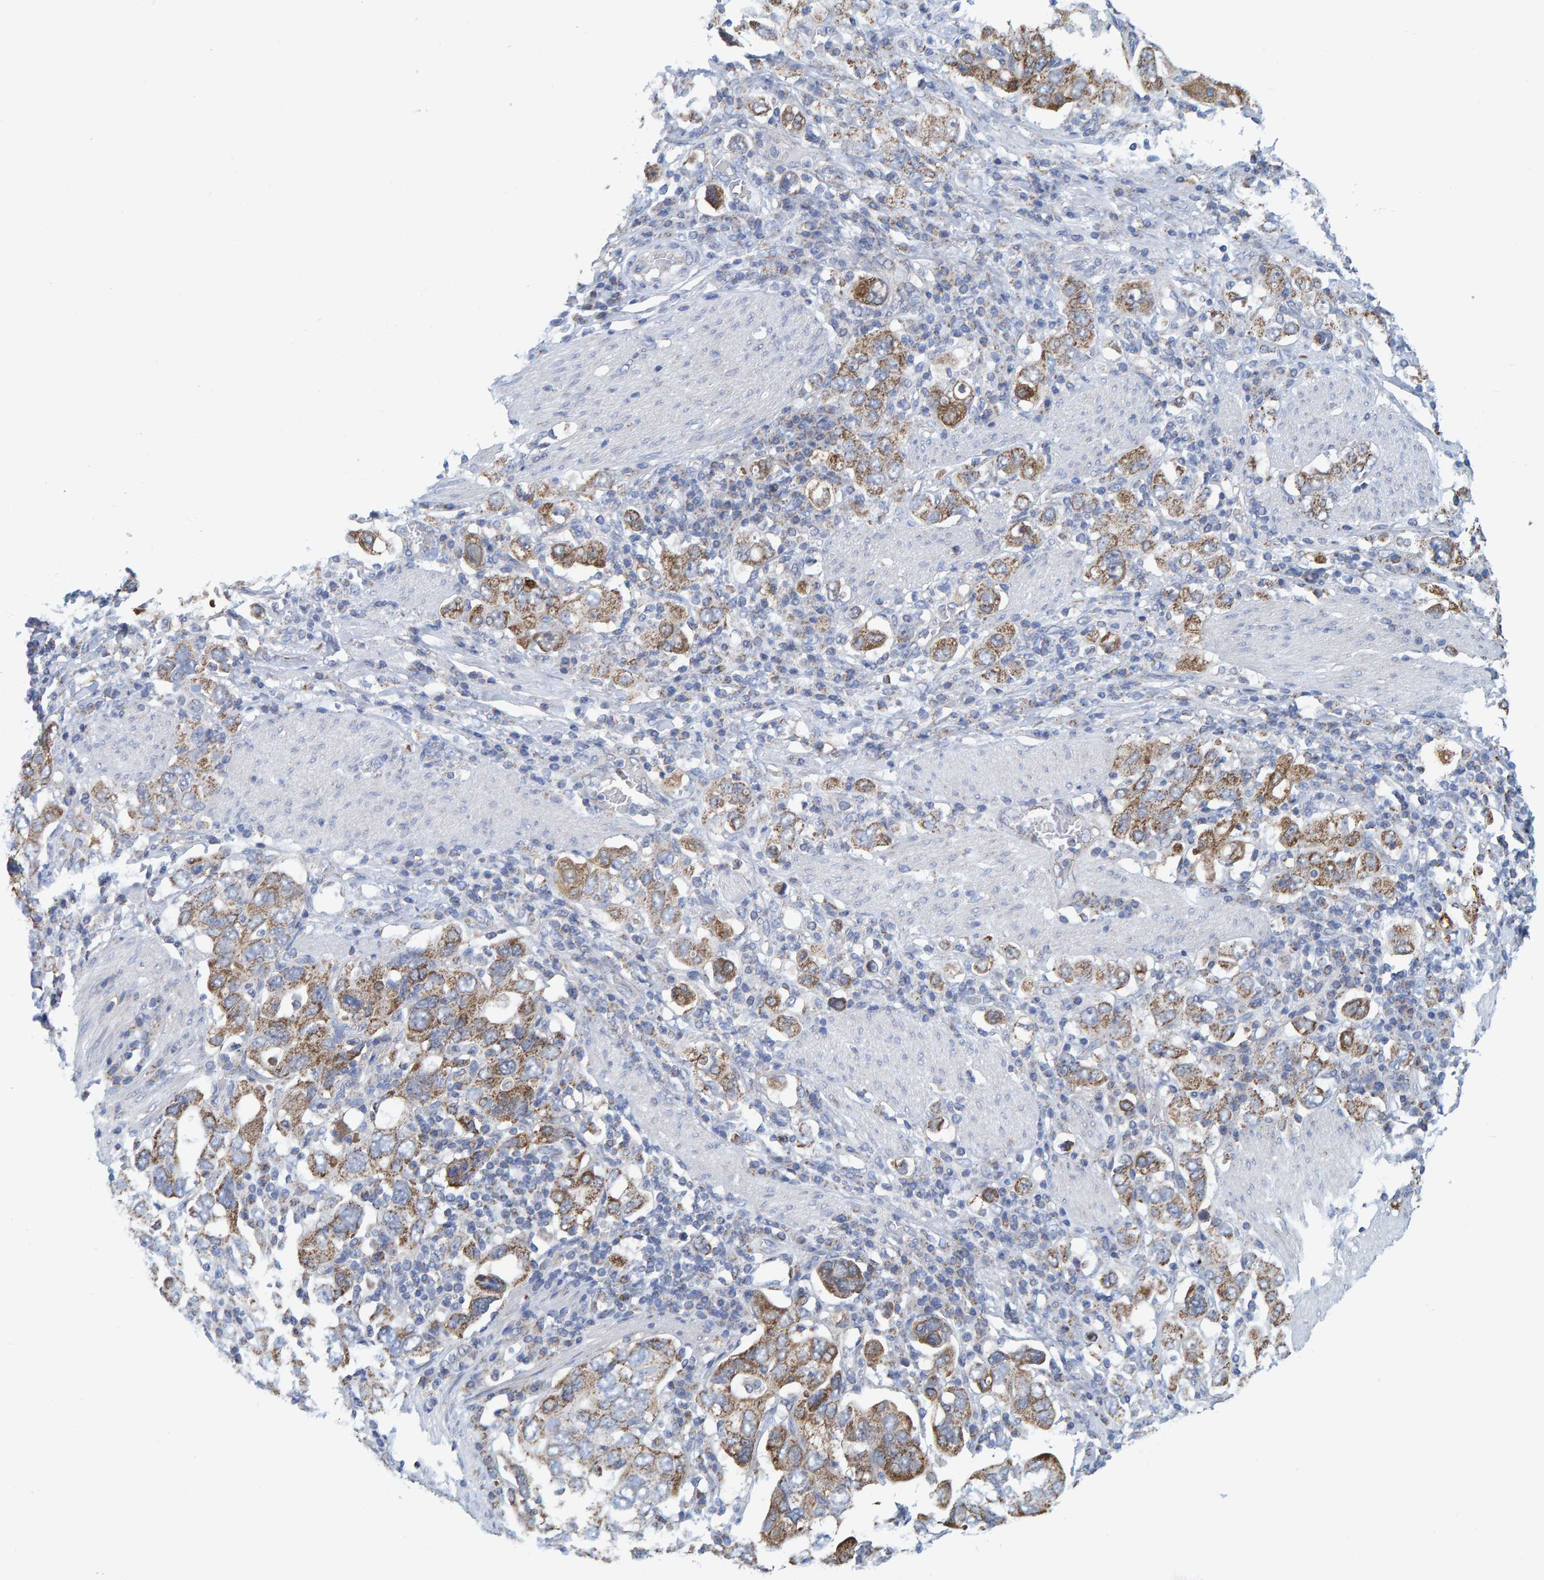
{"staining": {"intensity": "moderate", "quantity": ">75%", "location": "cytoplasmic/membranous"}, "tissue": "stomach cancer", "cell_type": "Tumor cells", "image_type": "cancer", "snomed": [{"axis": "morphology", "description": "Adenocarcinoma, NOS"}, {"axis": "topography", "description": "Stomach, upper"}], "caption": "The immunohistochemical stain highlights moderate cytoplasmic/membranous expression in tumor cells of stomach adenocarcinoma tissue.", "gene": "MRPS7", "patient": {"sex": "male", "age": 62}}